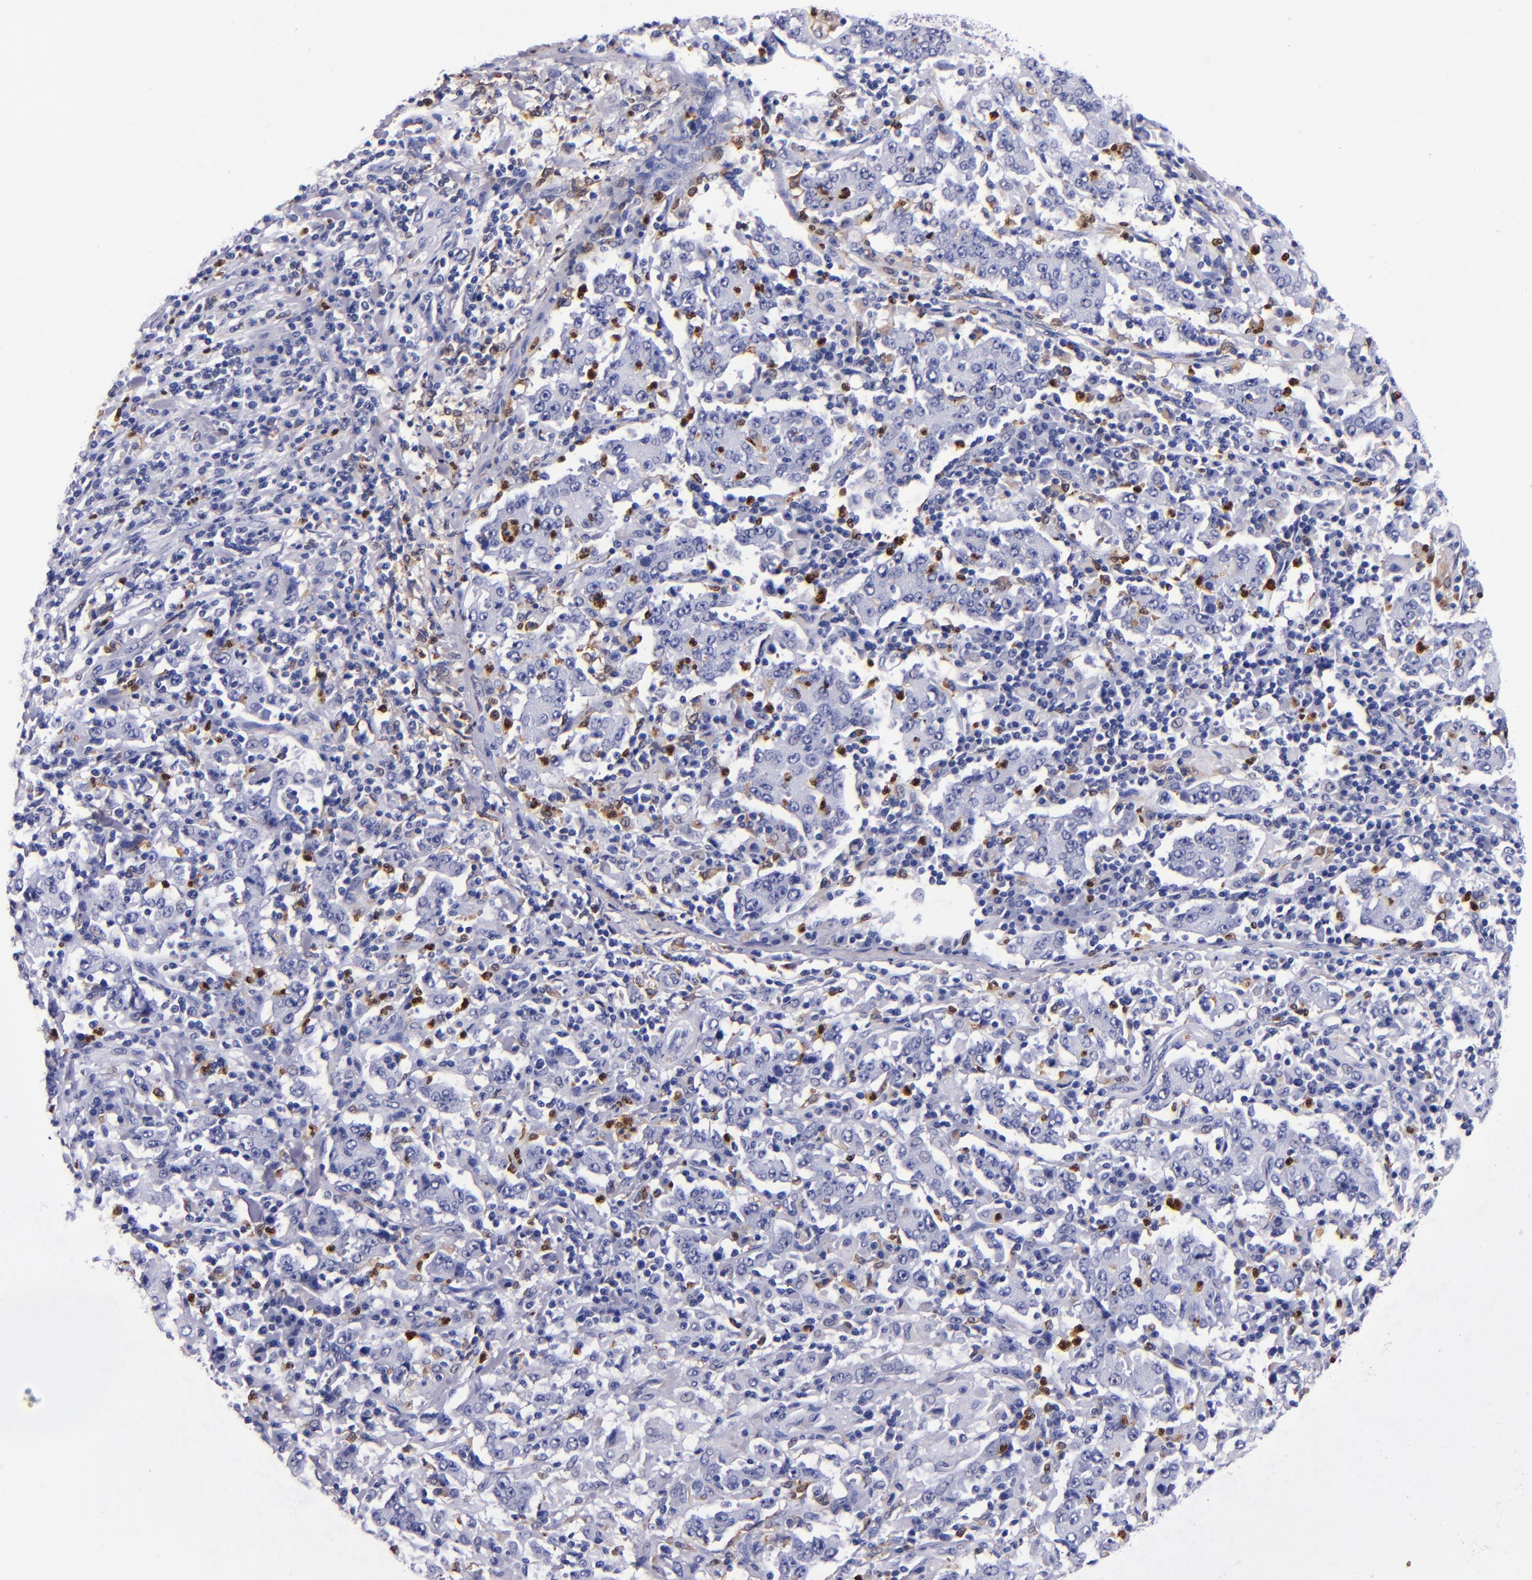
{"staining": {"intensity": "negative", "quantity": "none", "location": "none"}, "tissue": "stomach cancer", "cell_type": "Tumor cells", "image_type": "cancer", "snomed": [{"axis": "morphology", "description": "Normal tissue, NOS"}, {"axis": "morphology", "description": "Adenocarcinoma, NOS"}, {"axis": "topography", "description": "Stomach, upper"}, {"axis": "topography", "description": "Stomach"}], "caption": "Tumor cells are negative for protein expression in human stomach cancer (adenocarcinoma). (Stains: DAB (3,3'-diaminobenzidine) immunohistochemistry with hematoxylin counter stain, Microscopy: brightfield microscopy at high magnification).", "gene": "S100A8", "patient": {"sex": "male", "age": 59}}